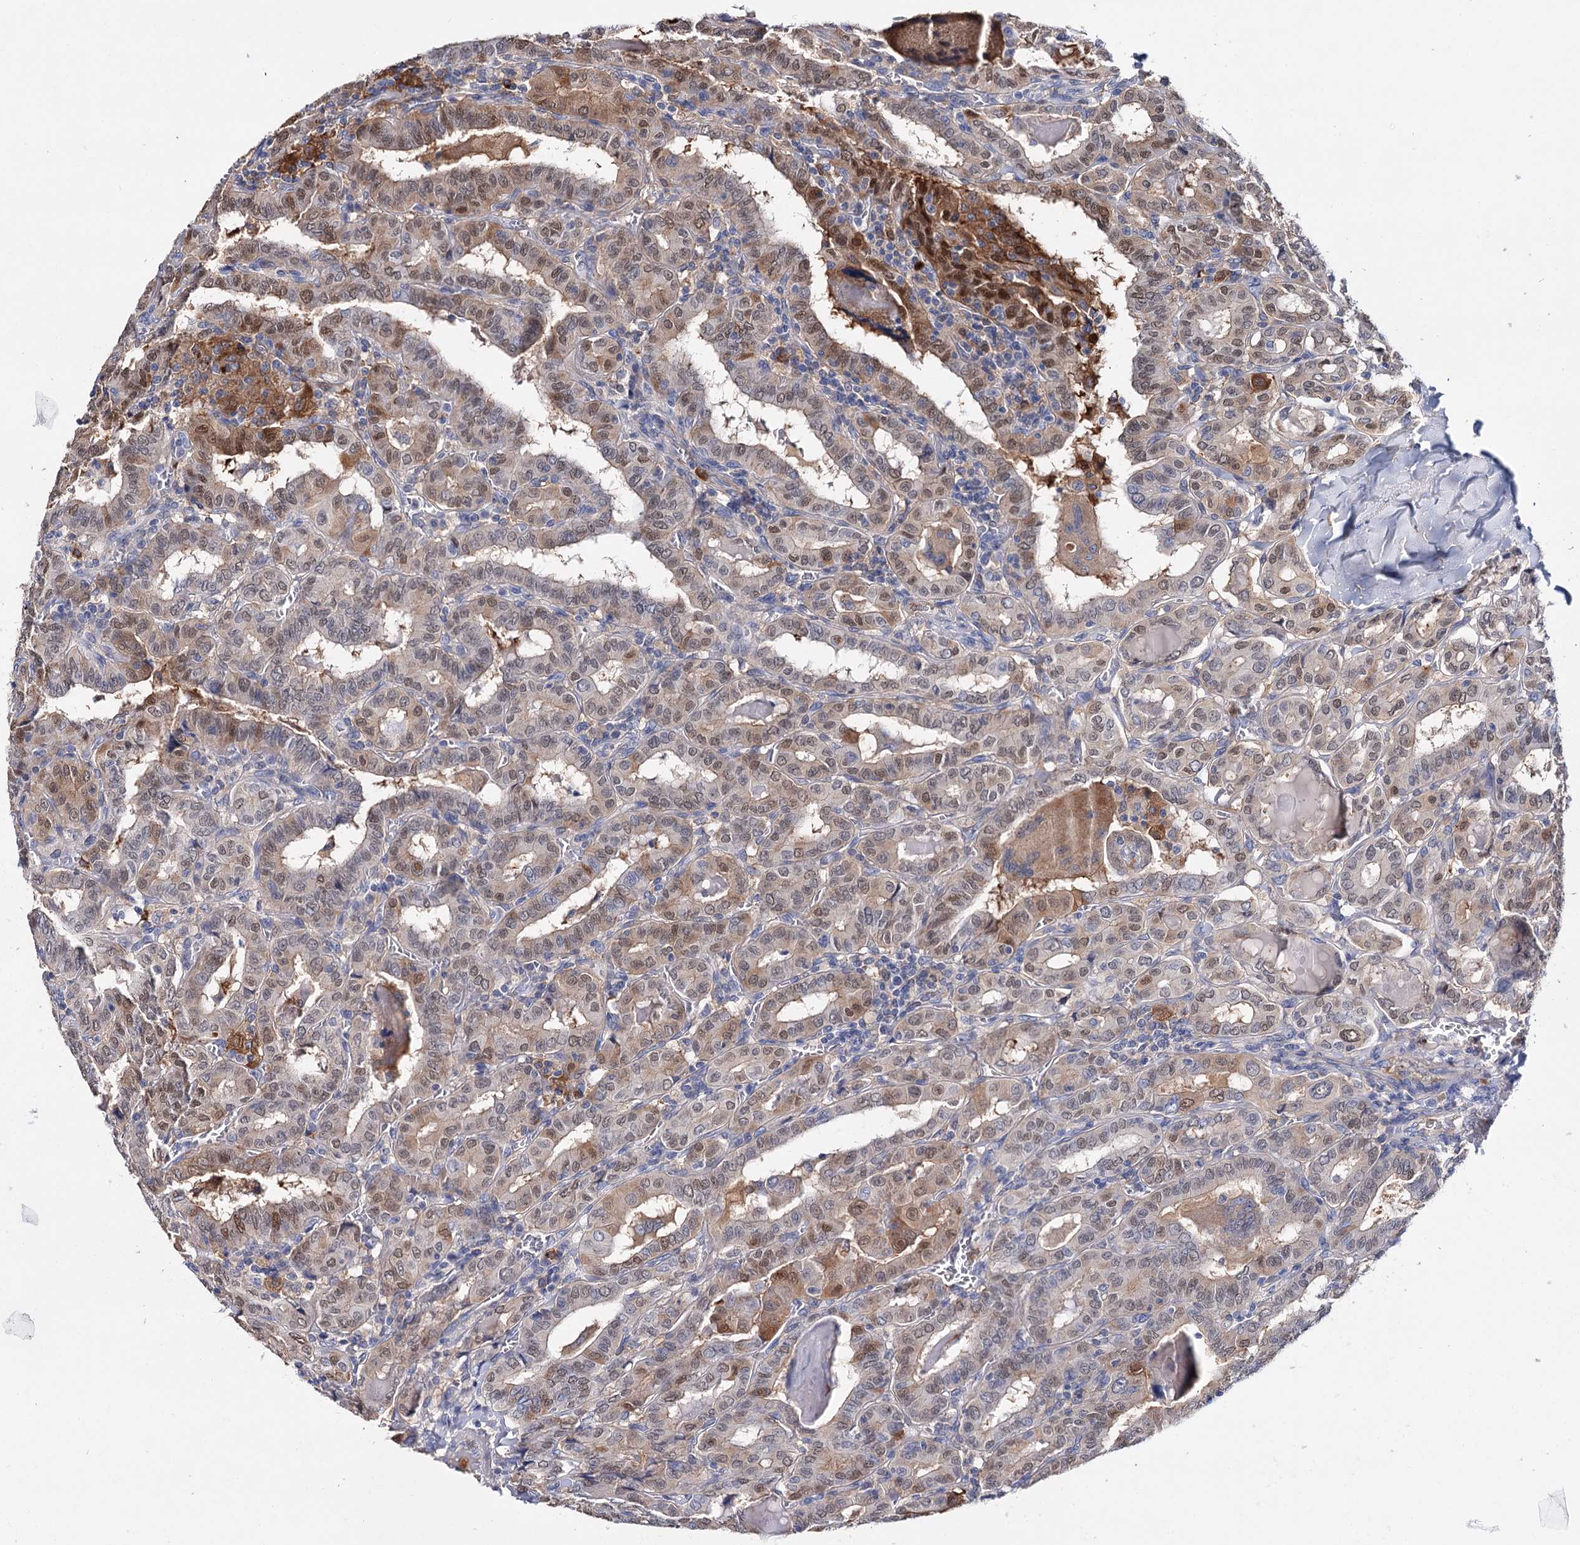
{"staining": {"intensity": "moderate", "quantity": "25%-75%", "location": "cytoplasmic/membranous,nuclear"}, "tissue": "thyroid cancer", "cell_type": "Tumor cells", "image_type": "cancer", "snomed": [{"axis": "morphology", "description": "Papillary adenocarcinoma, NOS"}, {"axis": "topography", "description": "Thyroid gland"}], "caption": "Brown immunohistochemical staining in human thyroid cancer demonstrates moderate cytoplasmic/membranous and nuclear positivity in about 25%-75% of tumor cells.", "gene": "CFAP46", "patient": {"sex": "female", "age": 72}}